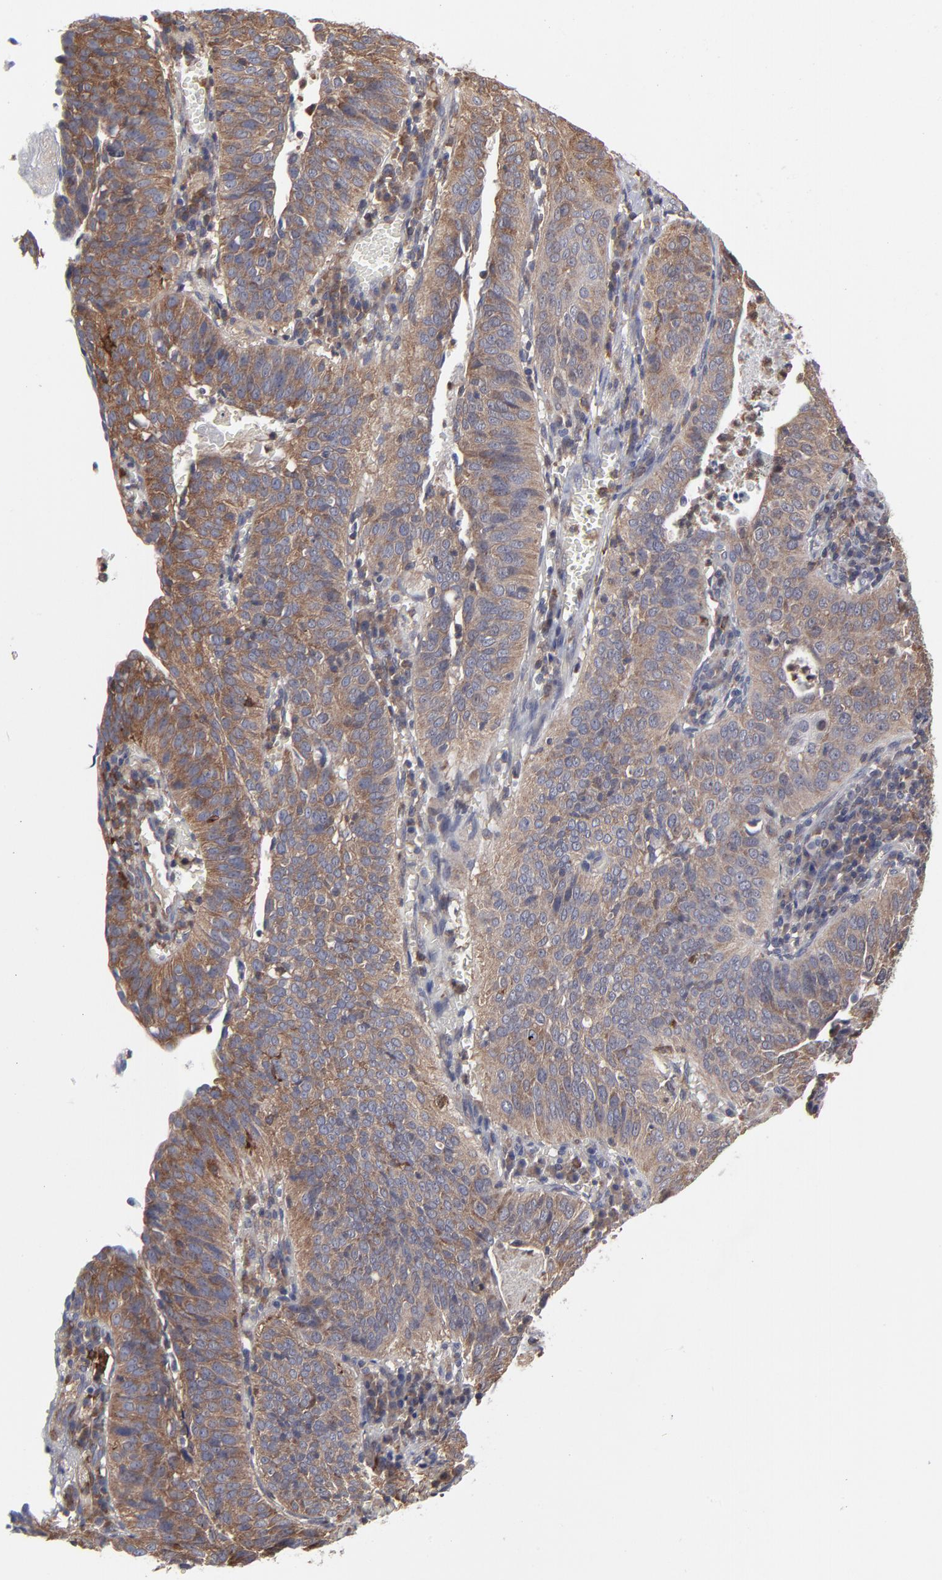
{"staining": {"intensity": "moderate", "quantity": ">75%", "location": "cytoplasmic/membranous"}, "tissue": "cervical cancer", "cell_type": "Tumor cells", "image_type": "cancer", "snomed": [{"axis": "morphology", "description": "Squamous cell carcinoma, NOS"}, {"axis": "topography", "description": "Cervix"}], "caption": "Protein expression analysis of cervical cancer (squamous cell carcinoma) demonstrates moderate cytoplasmic/membranous positivity in approximately >75% of tumor cells.", "gene": "MAP2K1", "patient": {"sex": "female", "age": 39}}